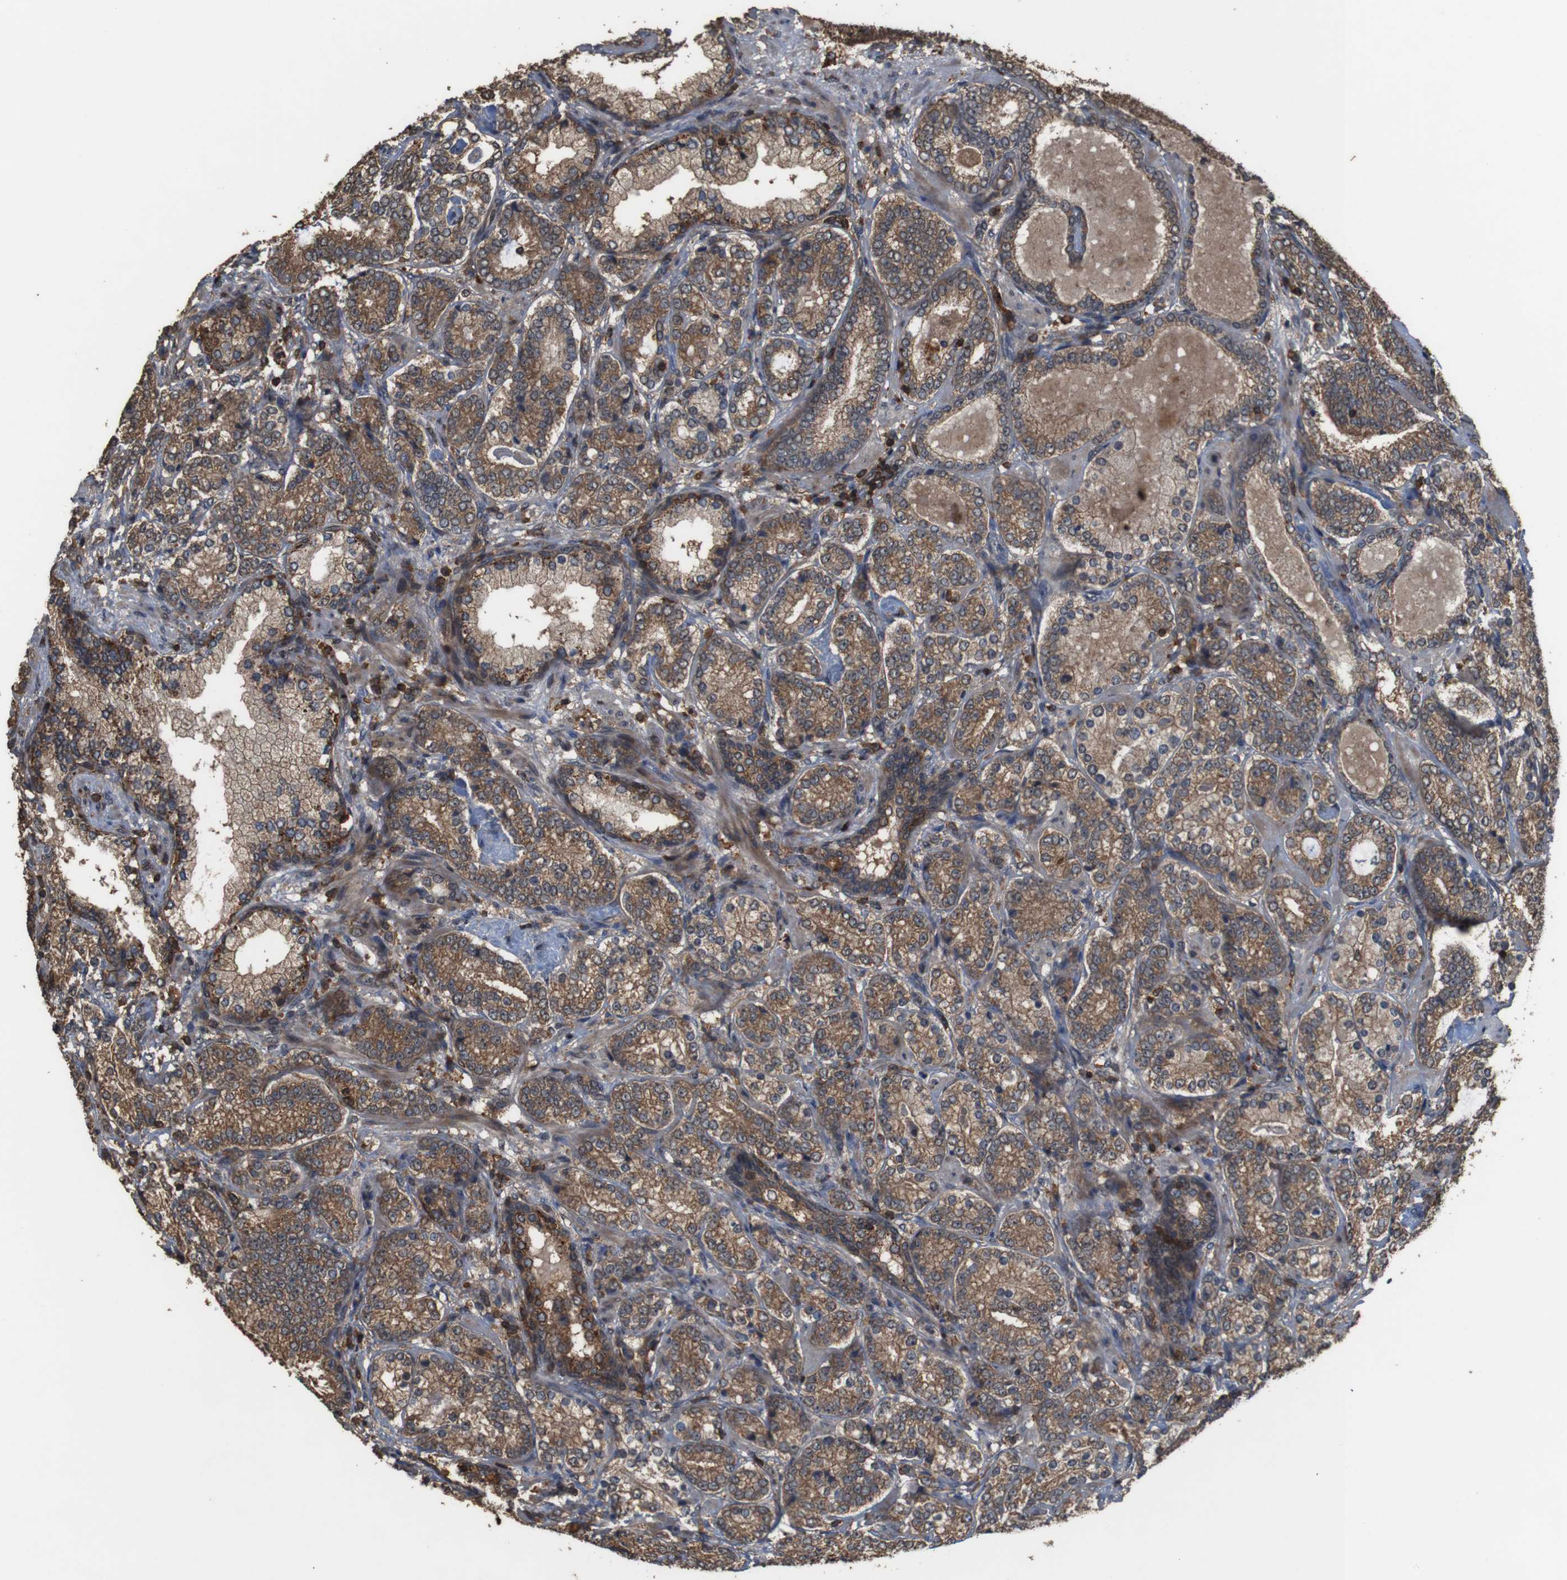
{"staining": {"intensity": "strong", "quantity": ">75%", "location": "cytoplasmic/membranous"}, "tissue": "prostate cancer", "cell_type": "Tumor cells", "image_type": "cancer", "snomed": [{"axis": "morphology", "description": "Adenocarcinoma, High grade"}, {"axis": "topography", "description": "Prostate"}], "caption": "Immunohistochemical staining of human prostate cancer exhibits strong cytoplasmic/membranous protein staining in about >75% of tumor cells.", "gene": "BAG4", "patient": {"sex": "male", "age": 61}}